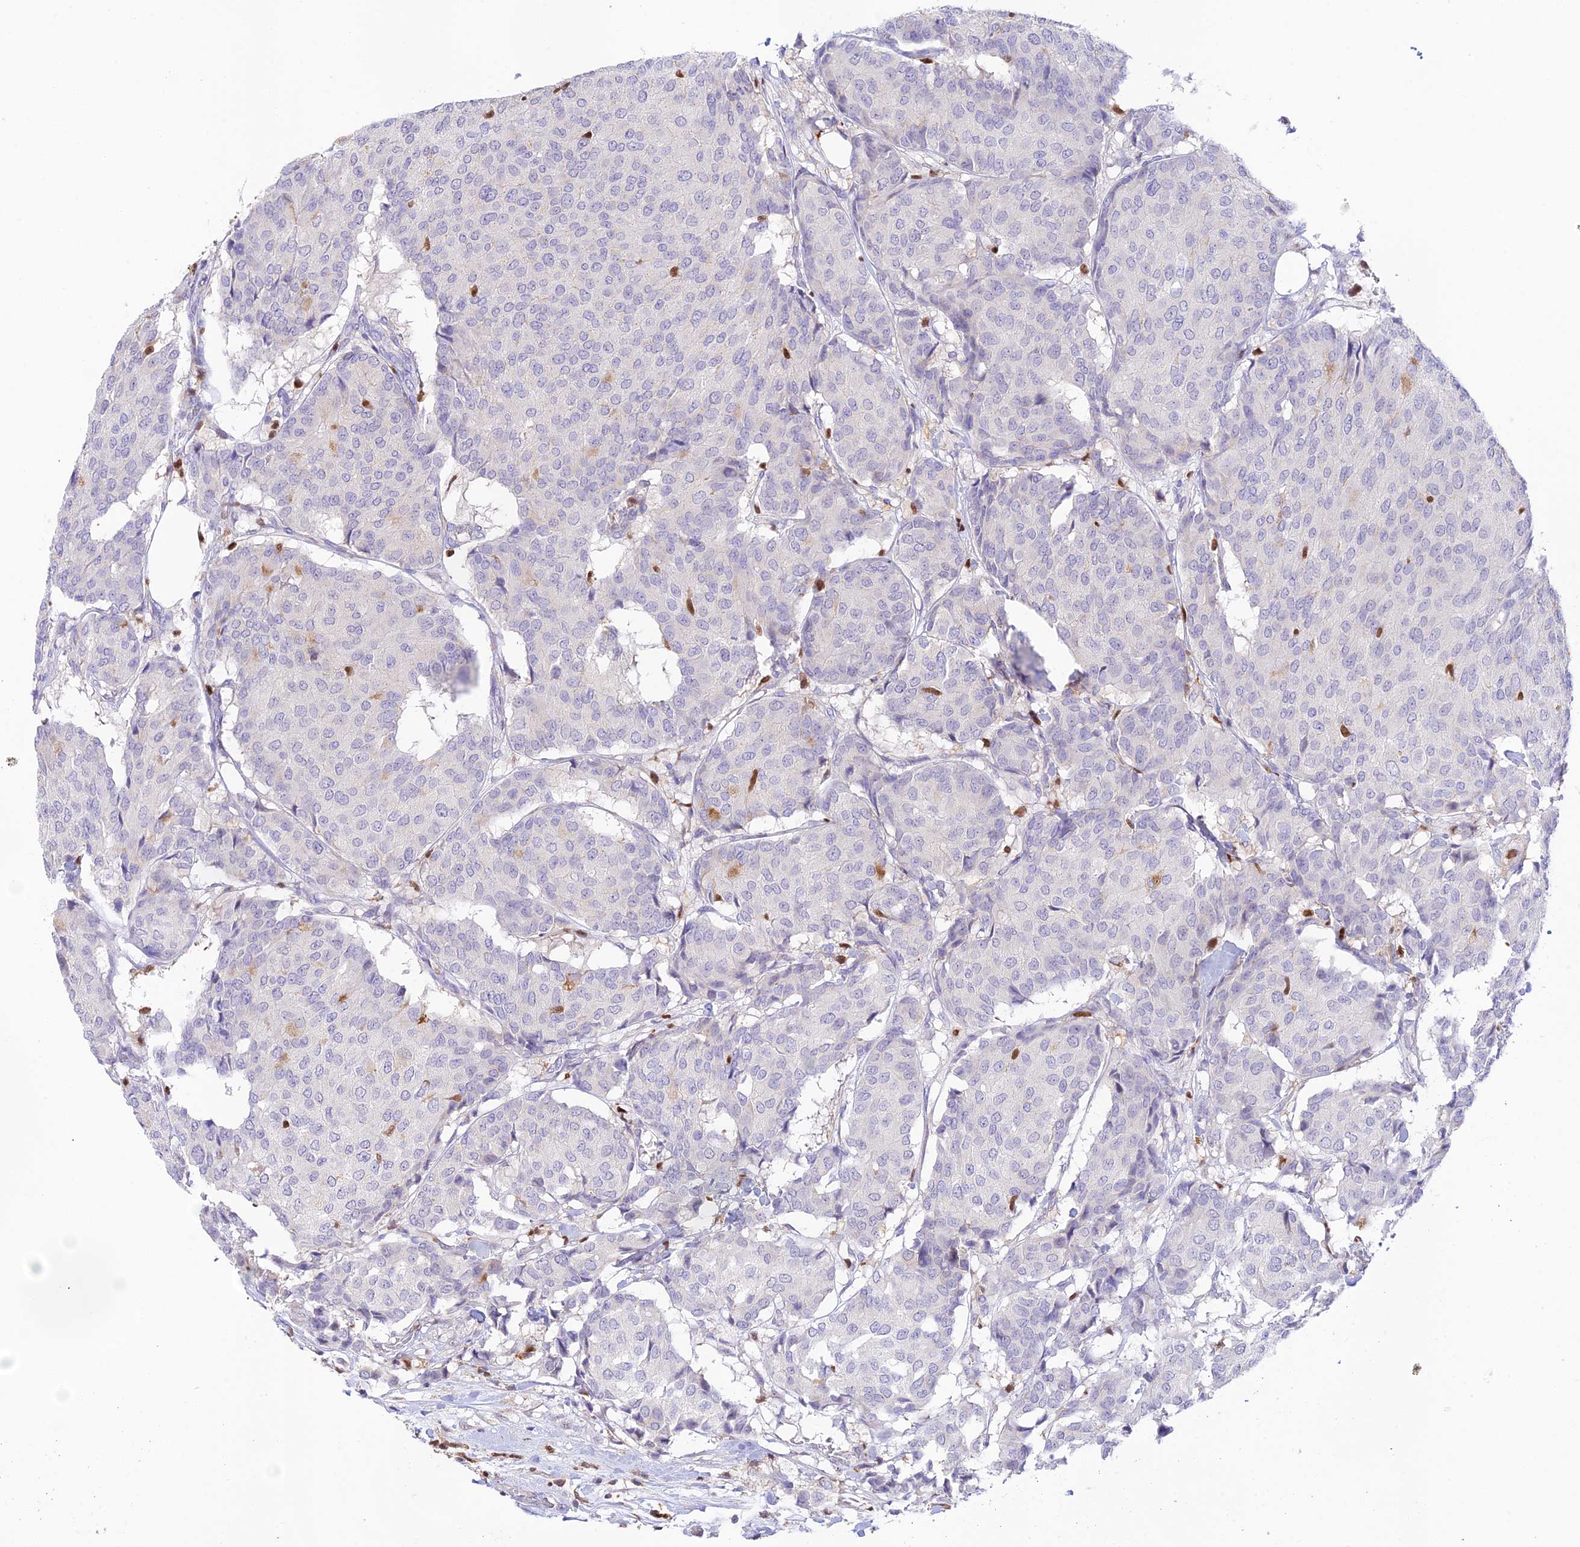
{"staining": {"intensity": "negative", "quantity": "none", "location": "none"}, "tissue": "breast cancer", "cell_type": "Tumor cells", "image_type": "cancer", "snomed": [{"axis": "morphology", "description": "Duct carcinoma"}, {"axis": "topography", "description": "Breast"}], "caption": "Tumor cells show no significant positivity in intraductal carcinoma (breast).", "gene": "DENND1C", "patient": {"sex": "female", "age": 75}}